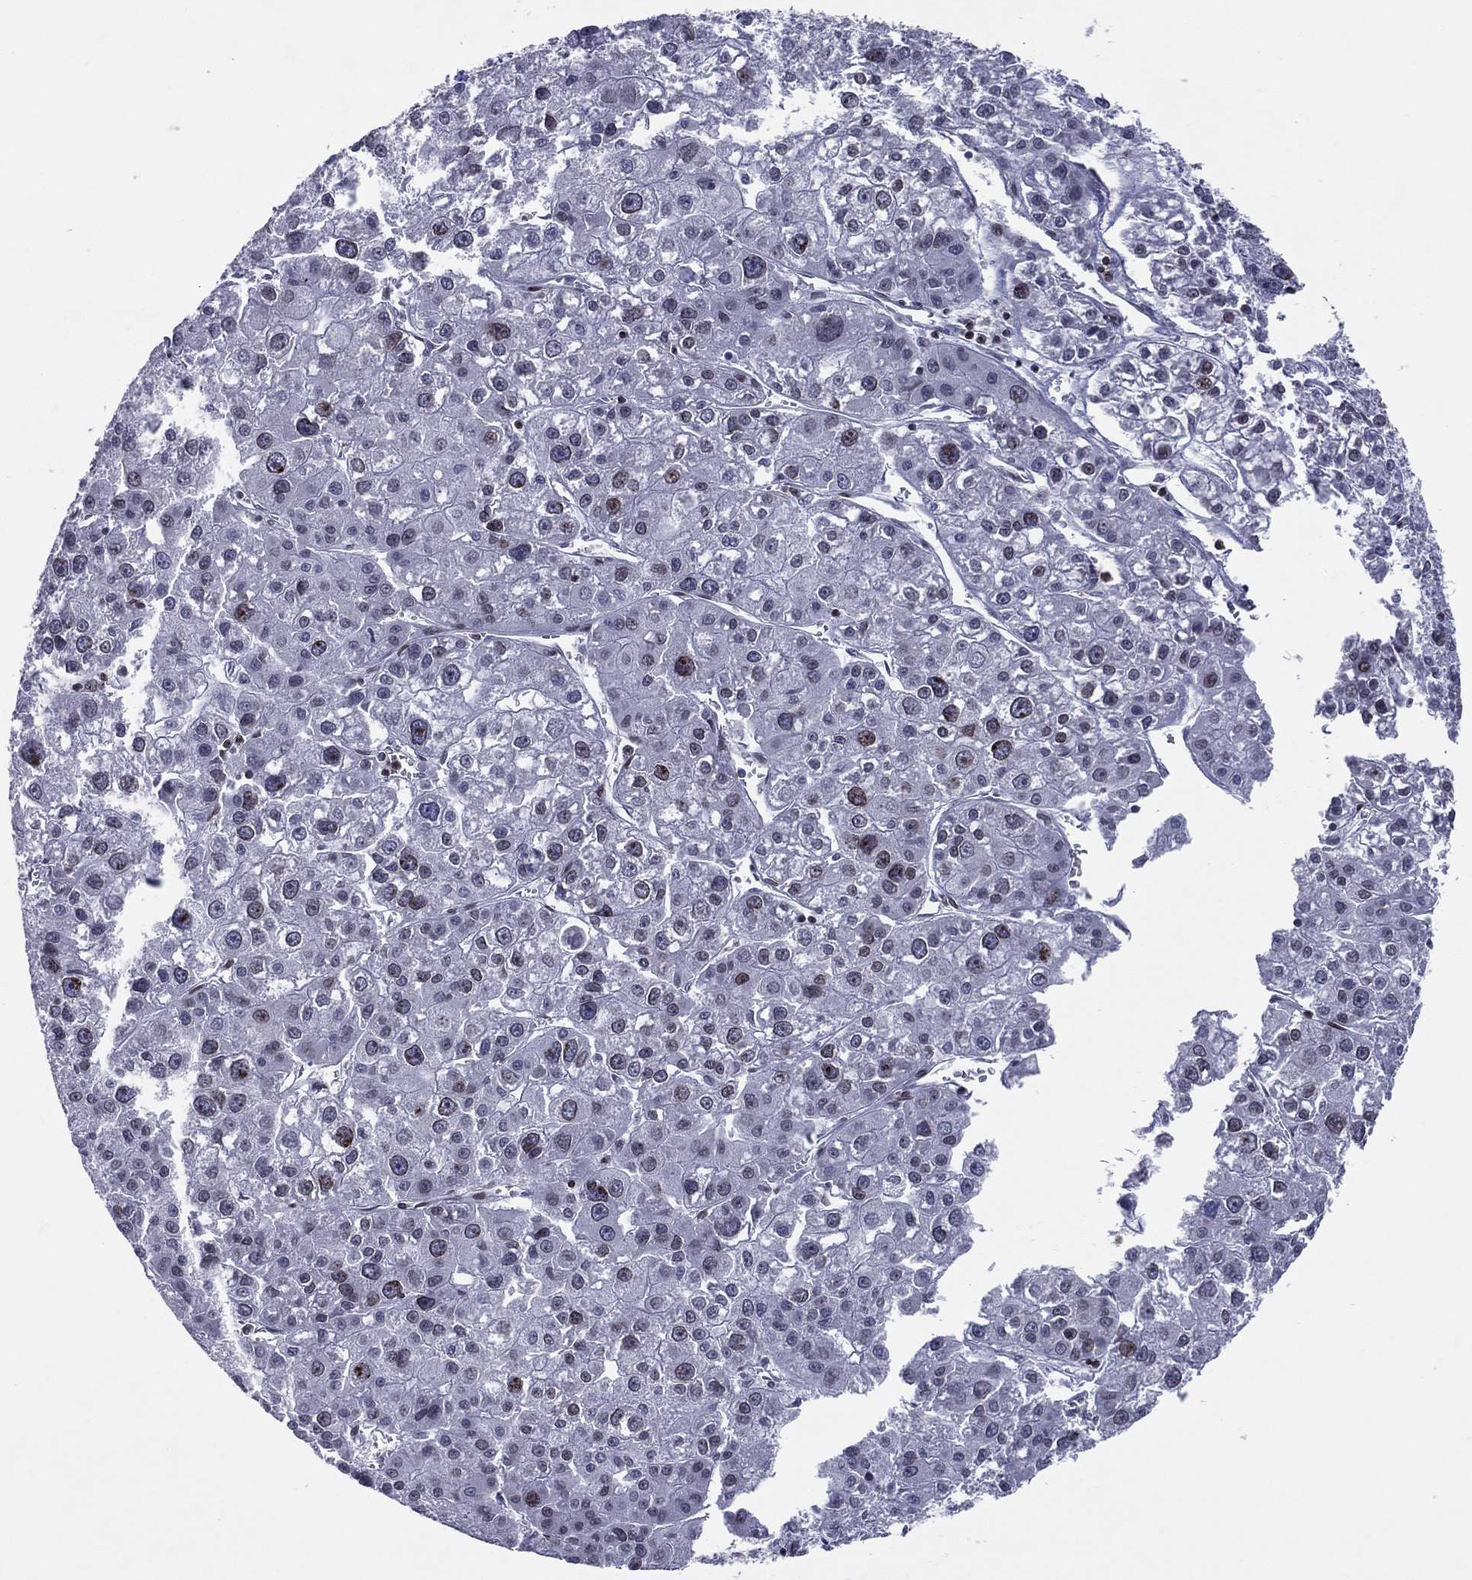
{"staining": {"intensity": "moderate", "quantity": "<25%", "location": "nuclear"}, "tissue": "liver cancer", "cell_type": "Tumor cells", "image_type": "cancer", "snomed": [{"axis": "morphology", "description": "Carcinoma, Hepatocellular, NOS"}, {"axis": "topography", "description": "Liver"}], "caption": "DAB immunohistochemical staining of liver cancer reveals moderate nuclear protein staining in approximately <25% of tumor cells.", "gene": "DBF4B", "patient": {"sex": "male", "age": 73}}